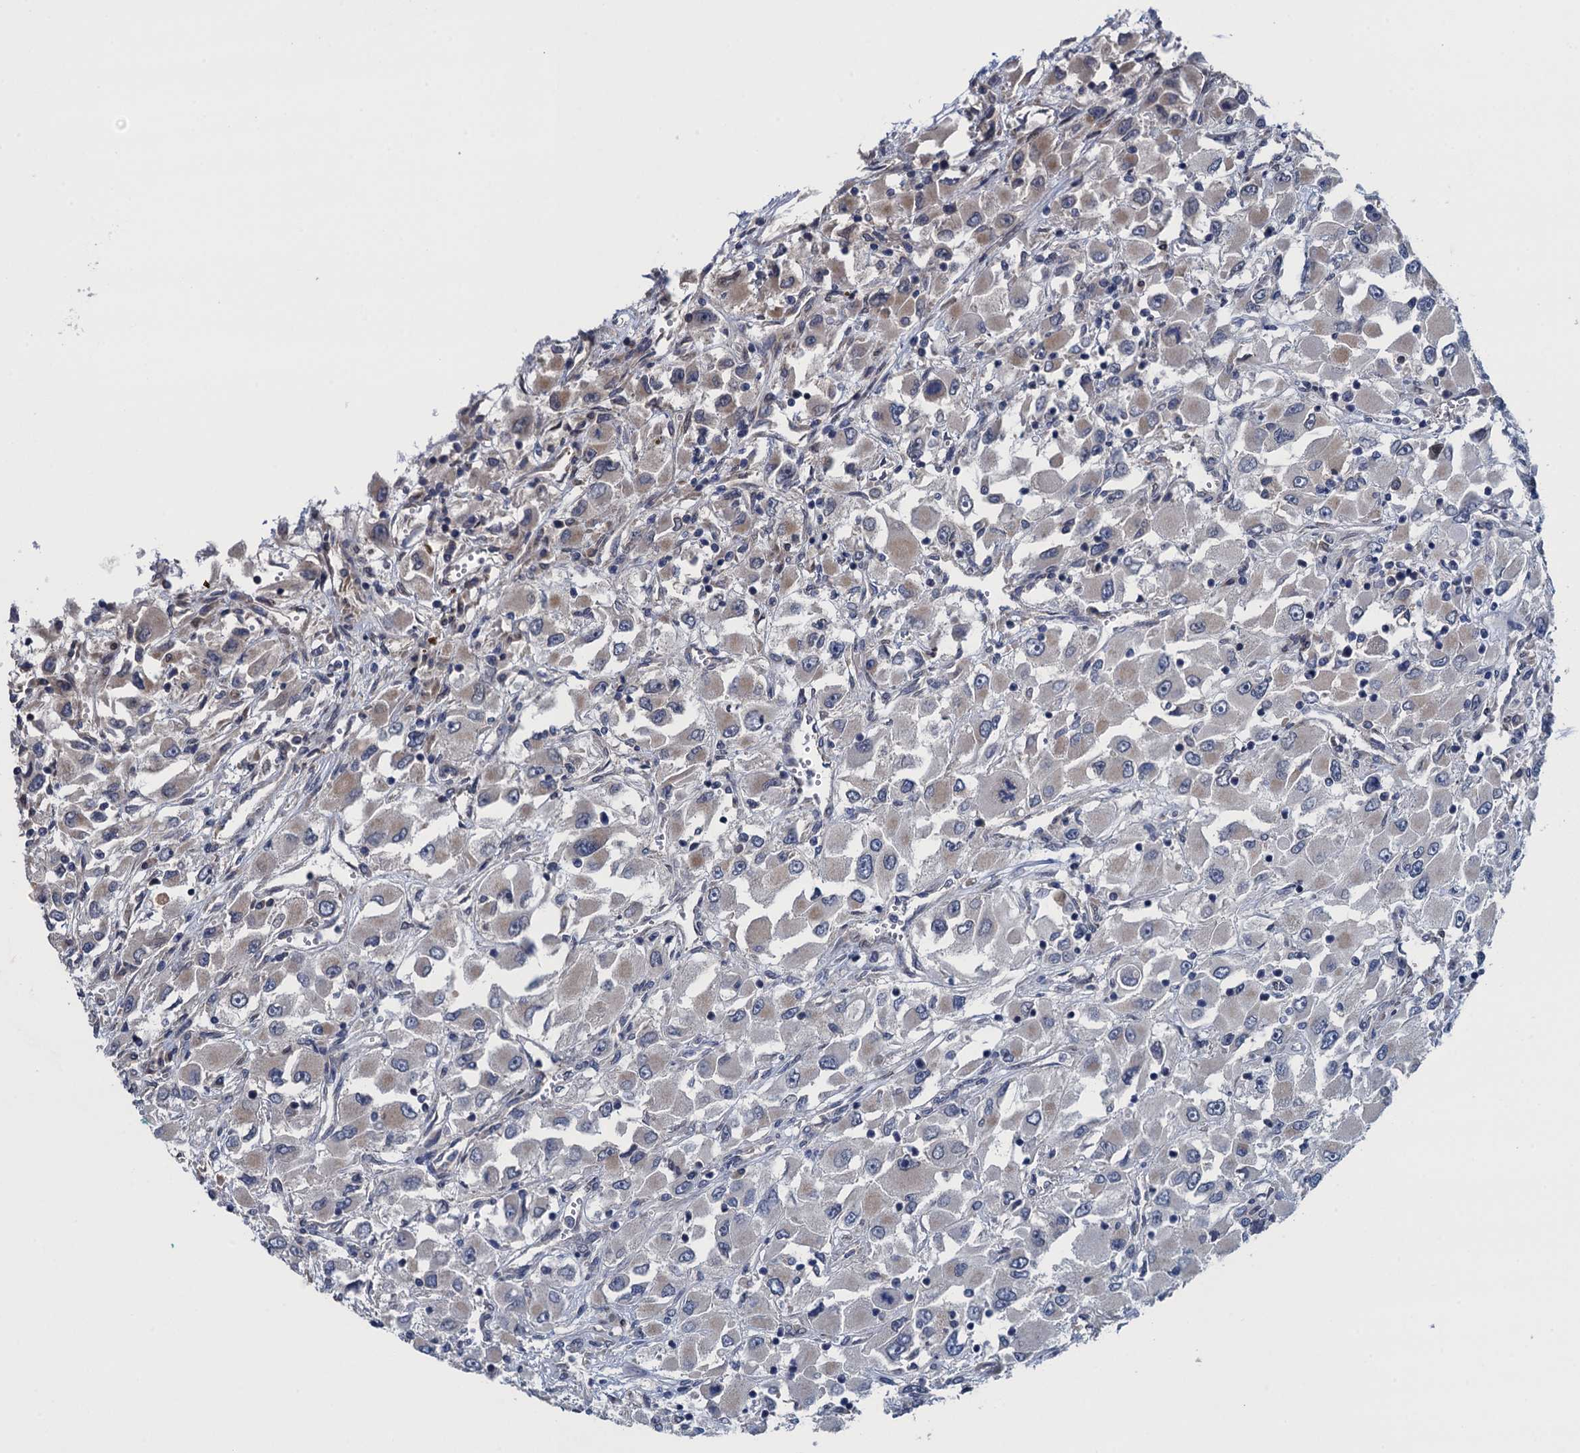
{"staining": {"intensity": "weak", "quantity": "<25%", "location": "cytoplasmic/membranous"}, "tissue": "renal cancer", "cell_type": "Tumor cells", "image_type": "cancer", "snomed": [{"axis": "morphology", "description": "Adenocarcinoma, NOS"}, {"axis": "topography", "description": "Kidney"}], "caption": "Tumor cells show no significant expression in renal cancer (adenocarcinoma).", "gene": "CTU2", "patient": {"sex": "female", "age": 52}}